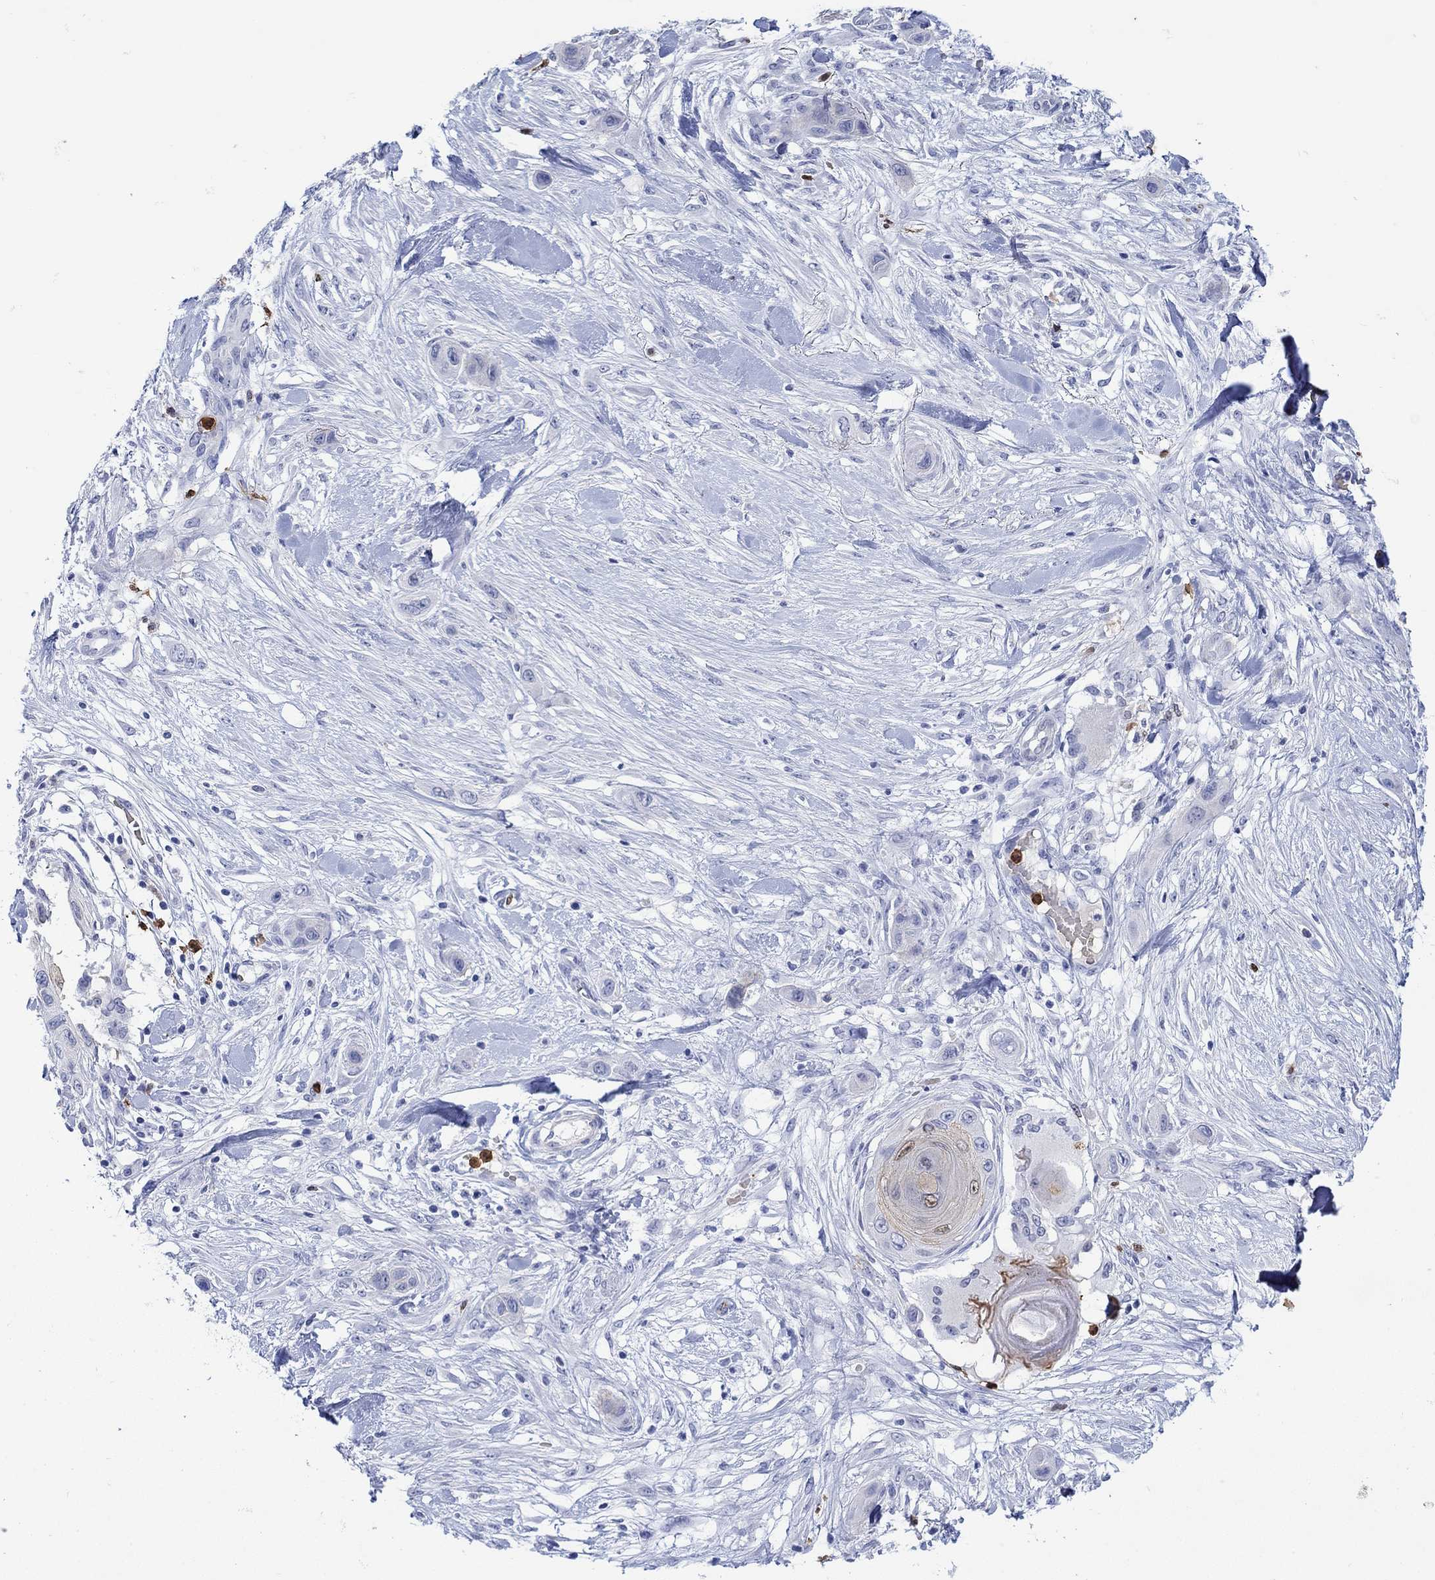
{"staining": {"intensity": "negative", "quantity": "none", "location": "none"}, "tissue": "skin cancer", "cell_type": "Tumor cells", "image_type": "cancer", "snomed": [{"axis": "morphology", "description": "Squamous cell carcinoma, NOS"}, {"axis": "topography", "description": "Skin"}], "caption": "Immunohistochemical staining of squamous cell carcinoma (skin) shows no significant staining in tumor cells.", "gene": "LINGO3", "patient": {"sex": "male", "age": 79}}